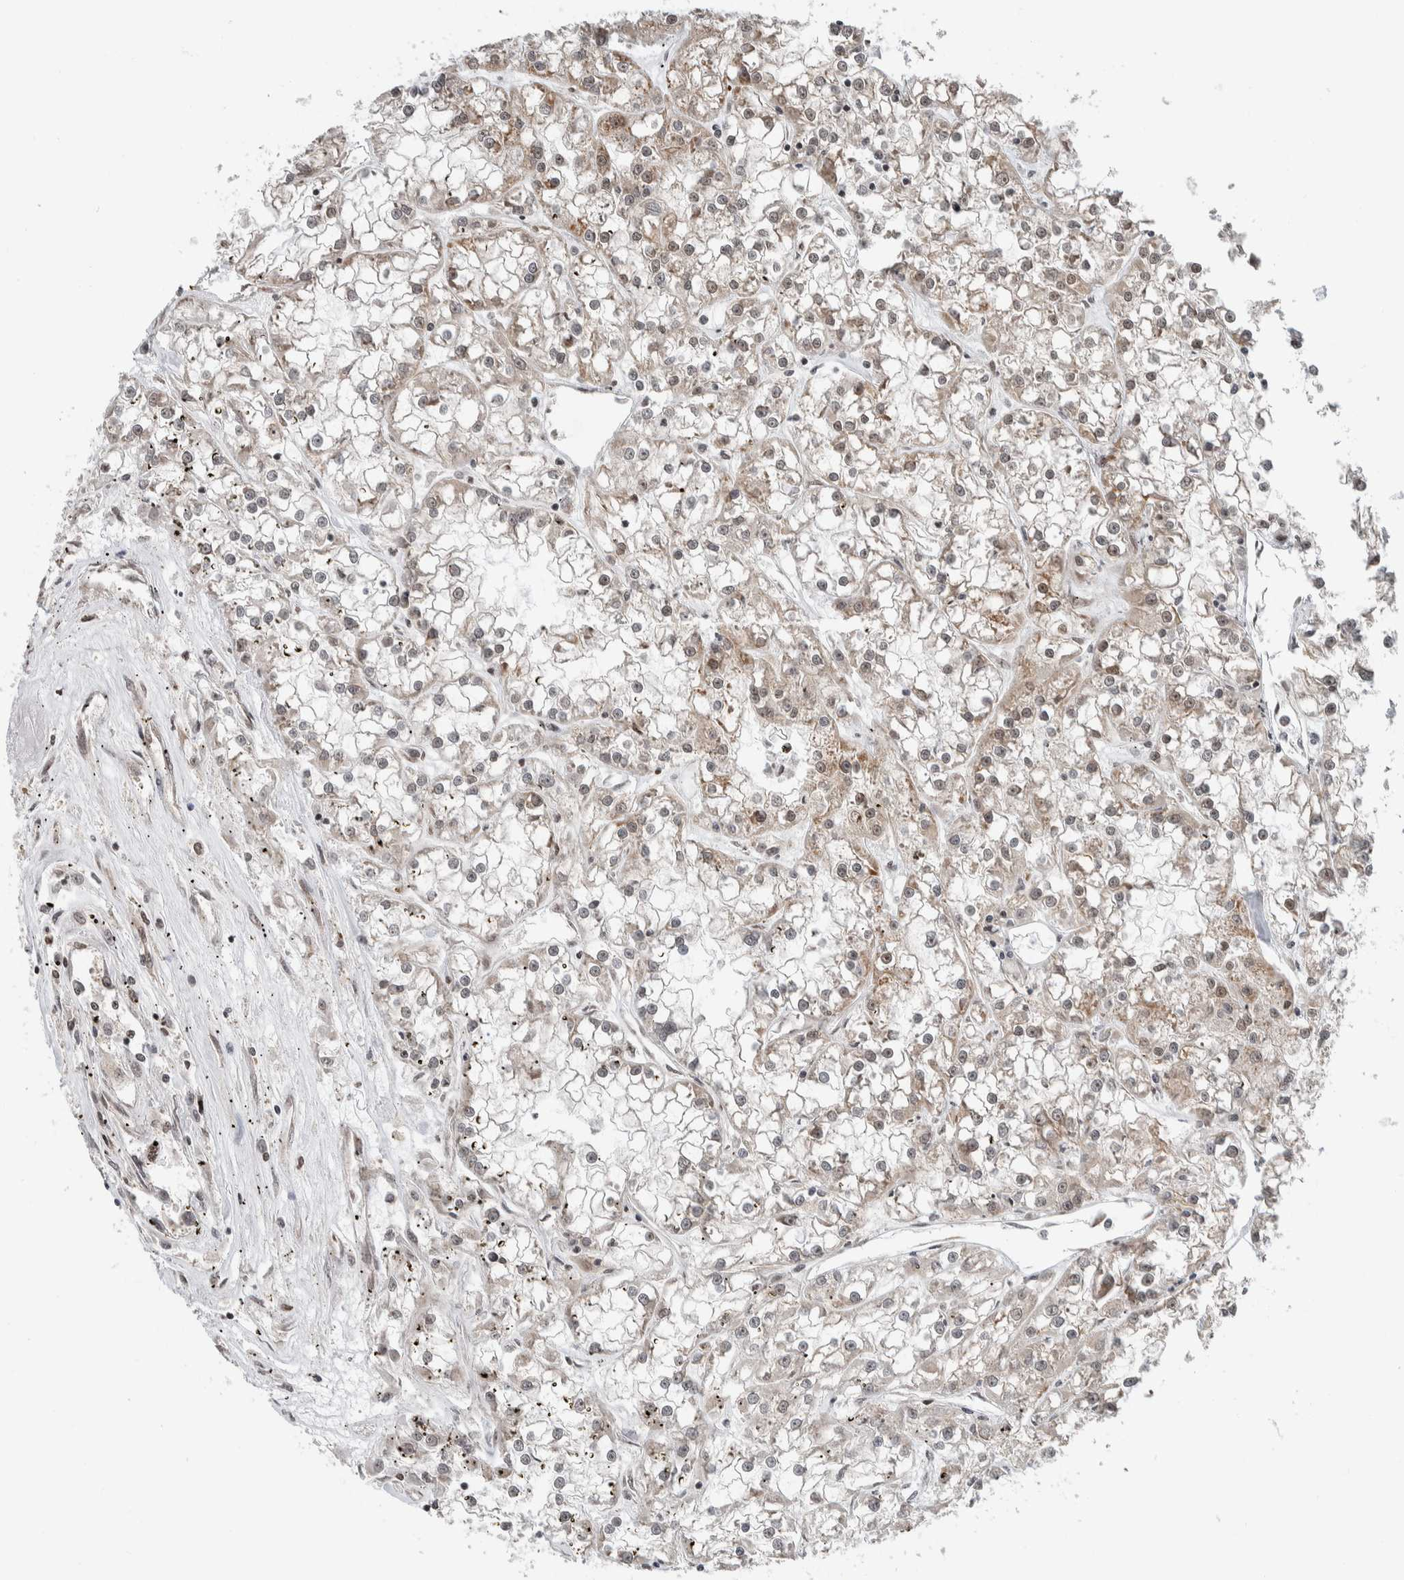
{"staining": {"intensity": "weak", "quantity": "25%-75%", "location": "cytoplasmic/membranous,nuclear"}, "tissue": "renal cancer", "cell_type": "Tumor cells", "image_type": "cancer", "snomed": [{"axis": "morphology", "description": "Adenocarcinoma, NOS"}, {"axis": "topography", "description": "Kidney"}], "caption": "Immunohistochemical staining of human adenocarcinoma (renal) shows low levels of weak cytoplasmic/membranous and nuclear expression in about 25%-75% of tumor cells.", "gene": "NPLOC4", "patient": {"sex": "female", "age": 52}}